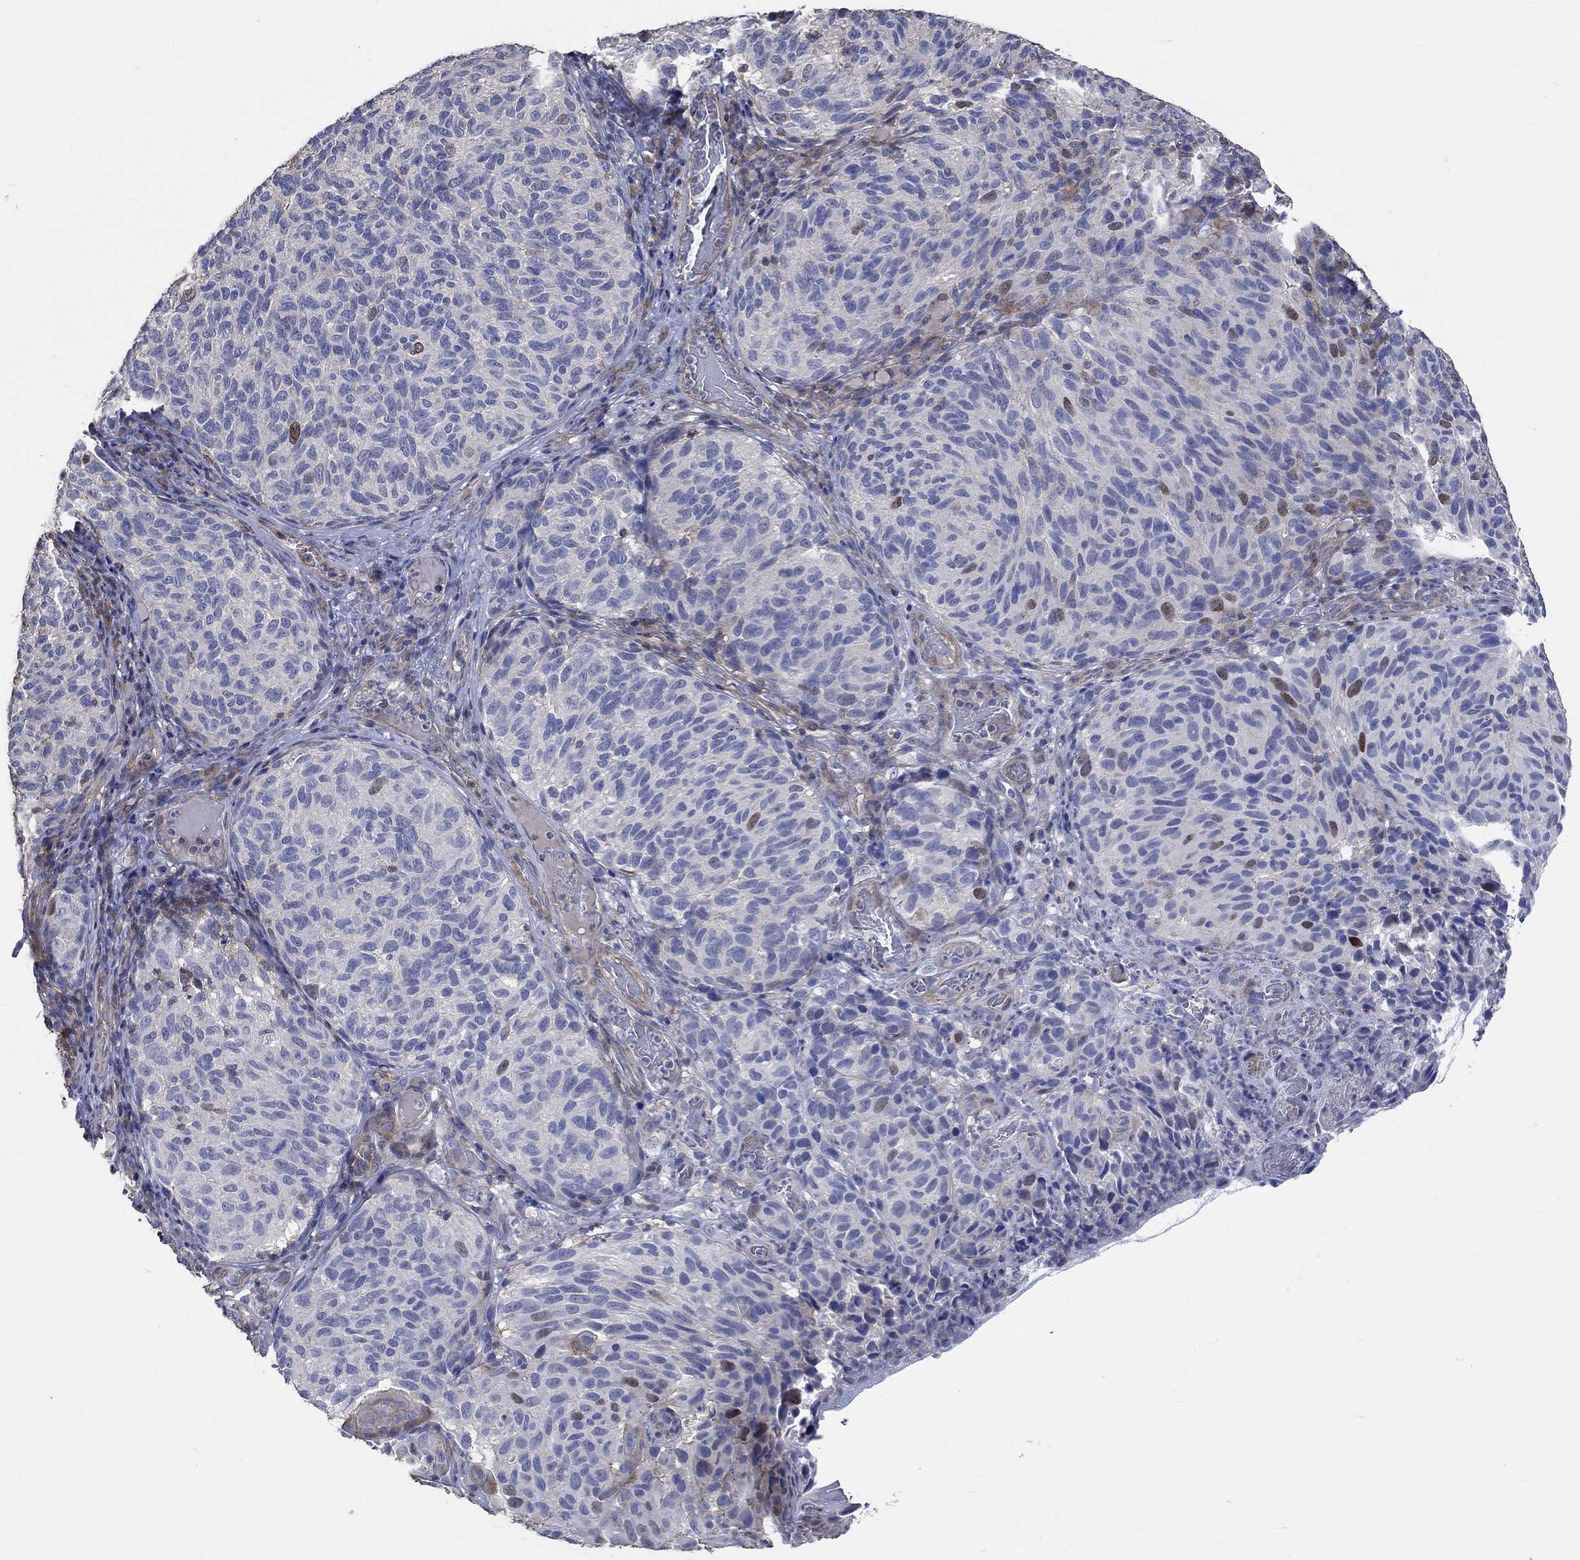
{"staining": {"intensity": "negative", "quantity": "none", "location": "none"}, "tissue": "melanoma", "cell_type": "Tumor cells", "image_type": "cancer", "snomed": [{"axis": "morphology", "description": "Malignant melanoma, NOS"}, {"axis": "topography", "description": "Skin"}], "caption": "Immunohistochemical staining of malignant melanoma displays no significant staining in tumor cells. Brightfield microscopy of immunohistochemistry (IHC) stained with DAB (3,3'-diaminobenzidine) (brown) and hematoxylin (blue), captured at high magnification.", "gene": "TNFAIP8L3", "patient": {"sex": "female", "age": 73}}